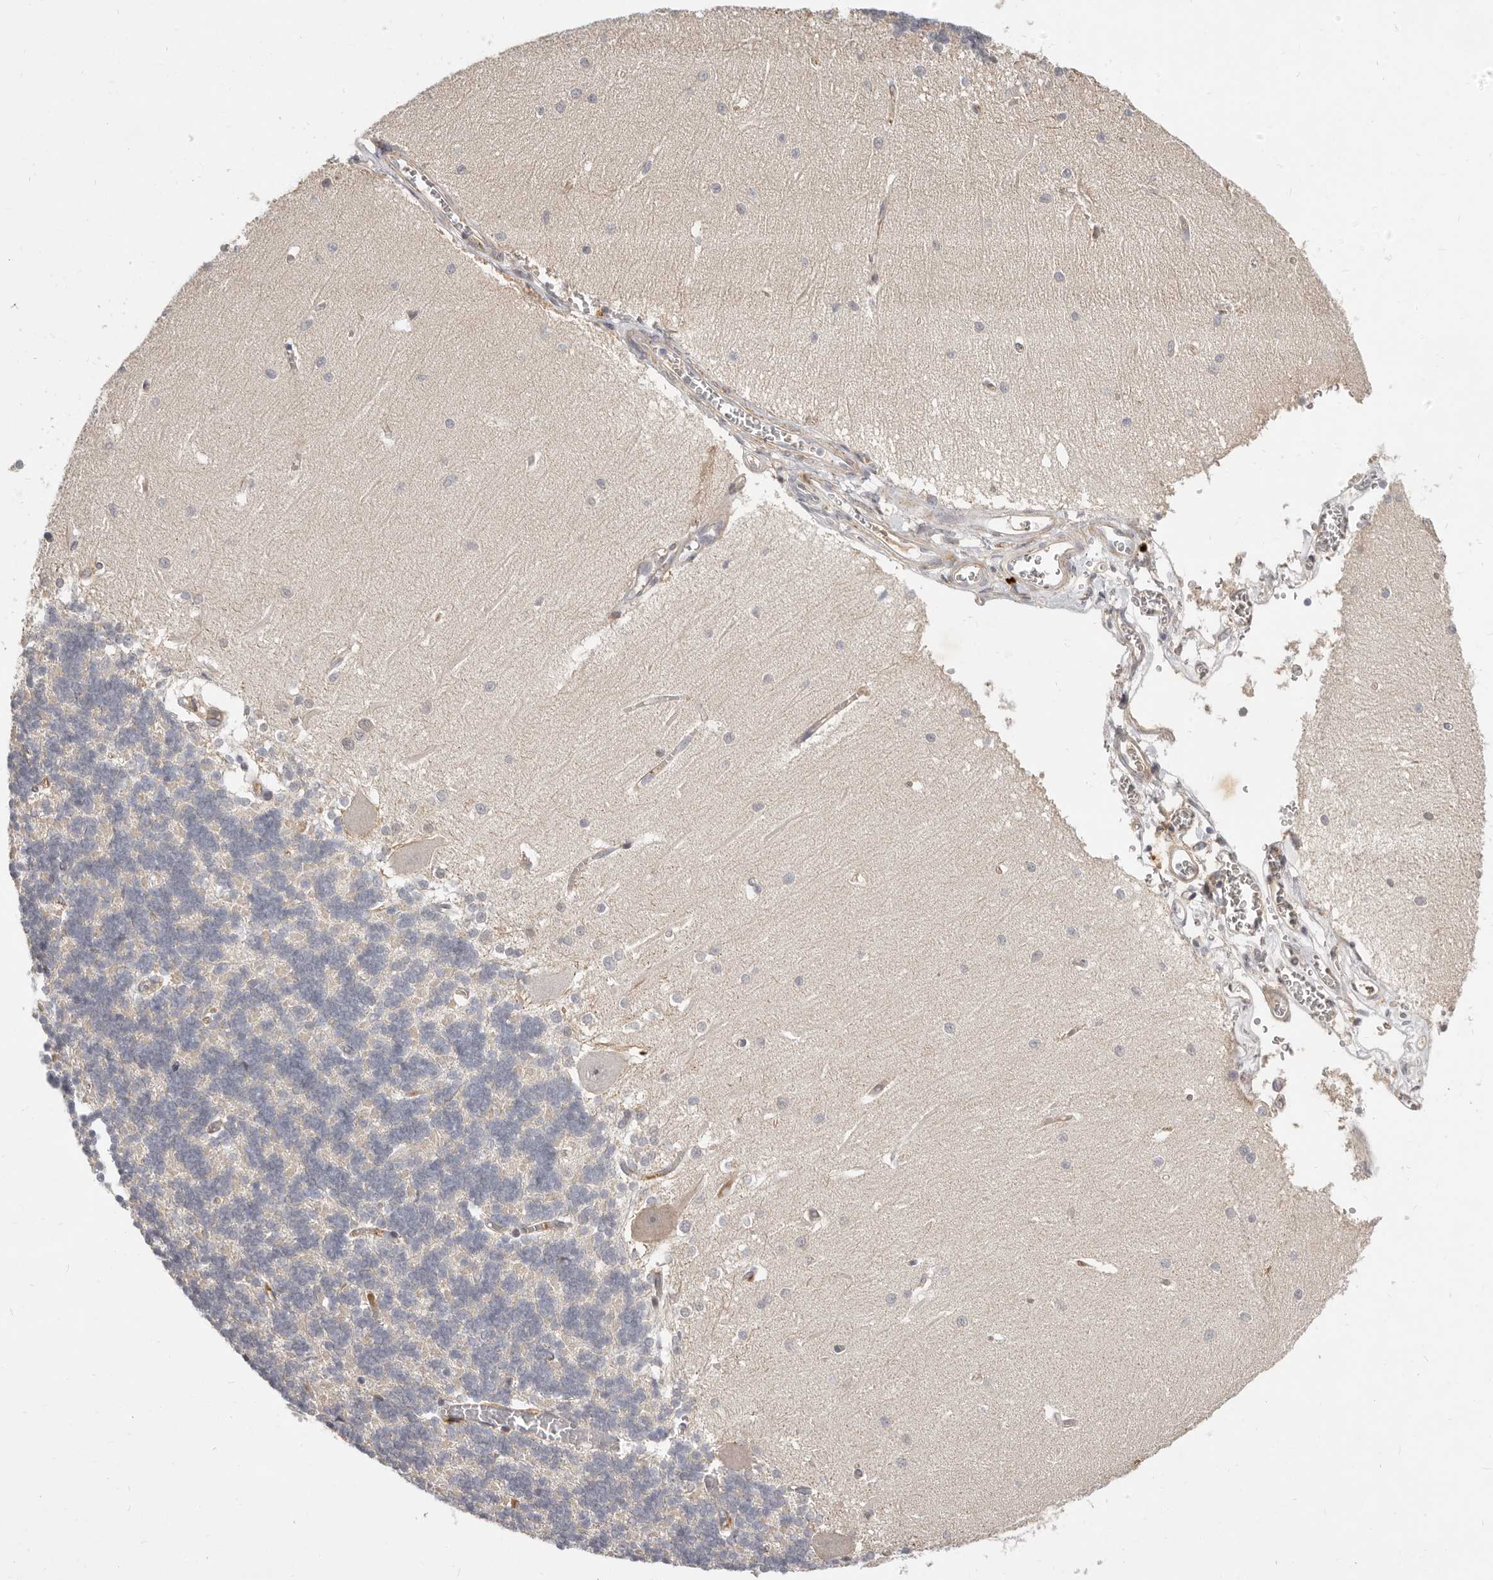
{"staining": {"intensity": "negative", "quantity": "none", "location": "none"}, "tissue": "cerebellum", "cell_type": "Cells in granular layer", "image_type": "normal", "snomed": [{"axis": "morphology", "description": "Normal tissue, NOS"}, {"axis": "topography", "description": "Cerebellum"}], "caption": "Immunohistochemistry (IHC) of benign human cerebellum reveals no expression in cells in granular layer.", "gene": "MICALL2", "patient": {"sex": "male", "age": 37}}